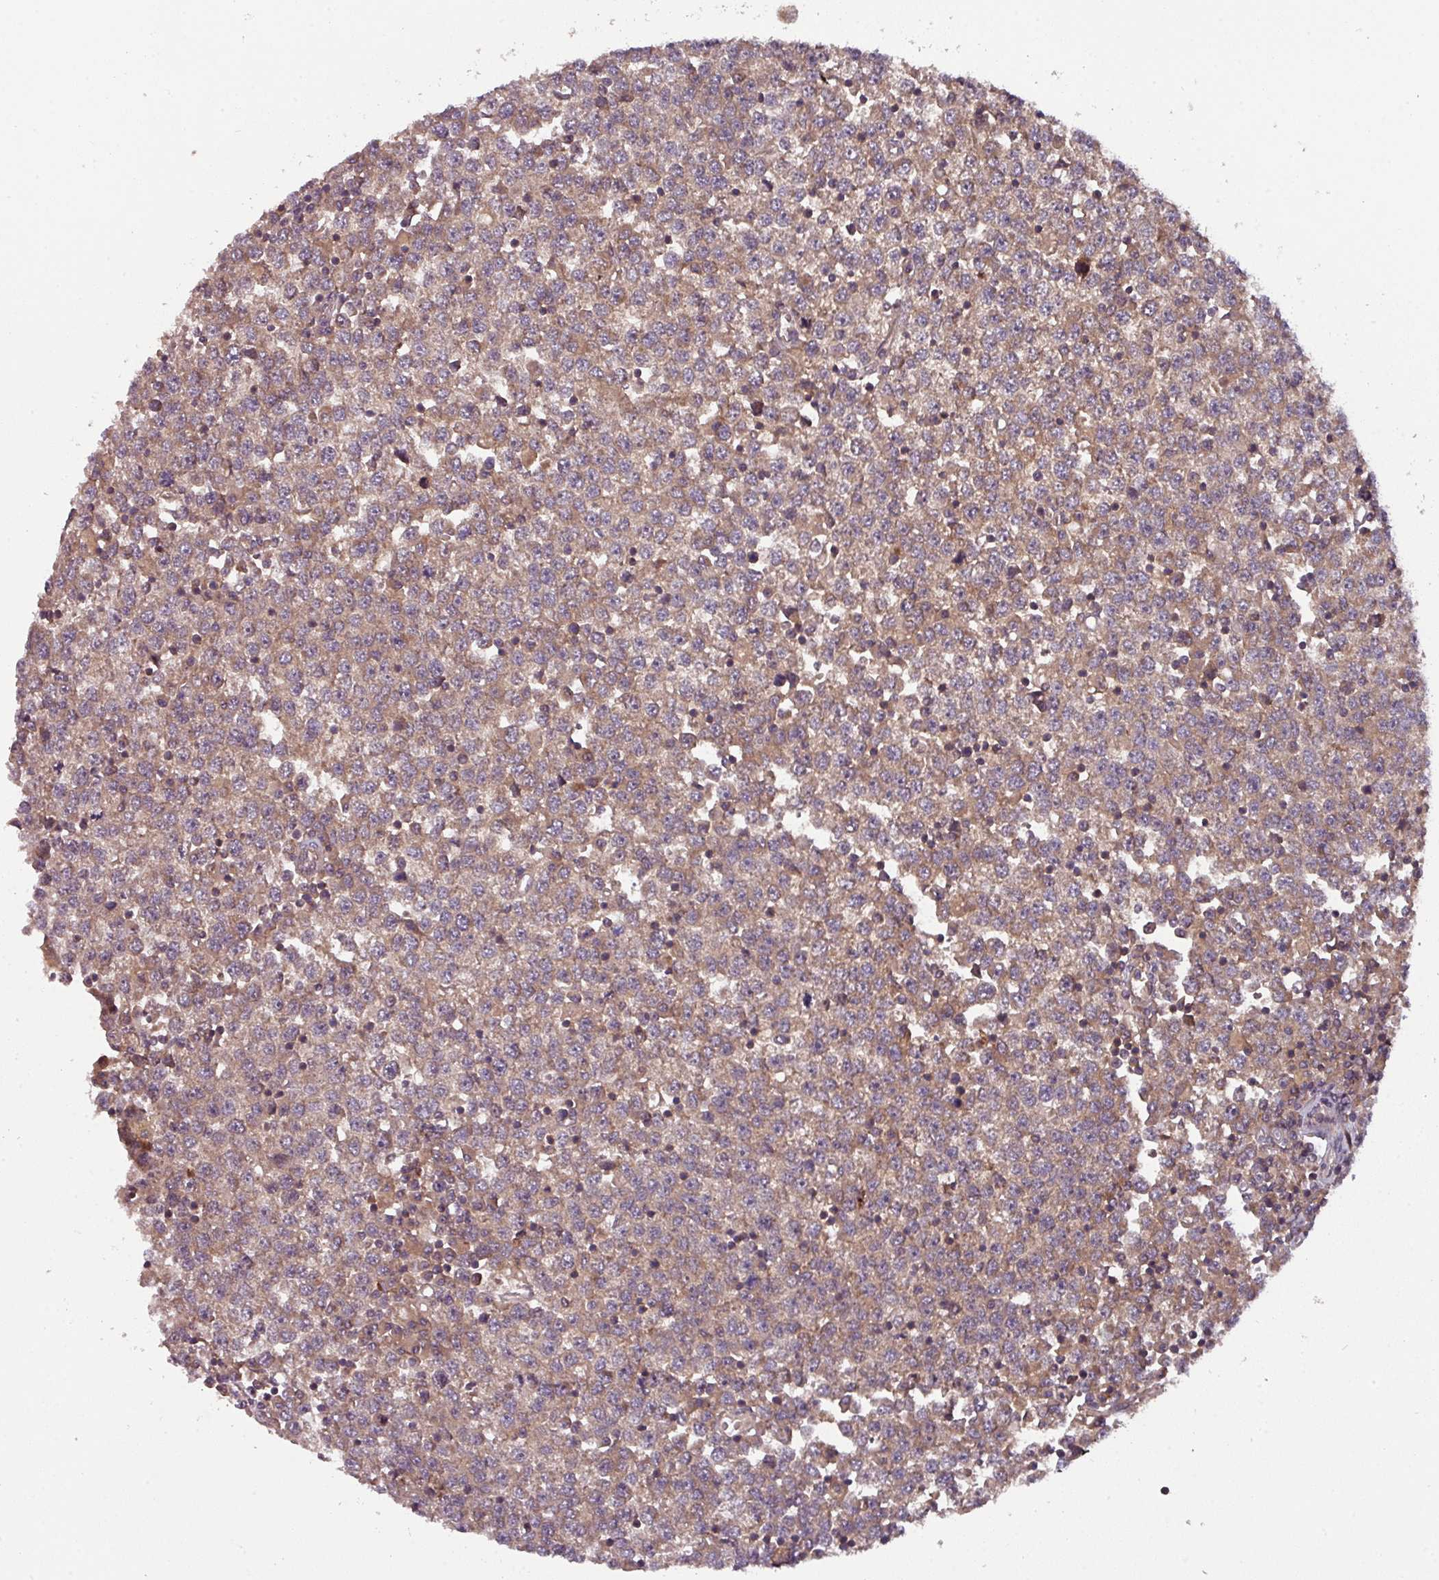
{"staining": {"intensity": "moderate", "quantity": ">75%", "location": "cytoplasmic/membranous"}, "tissue": "testis cancer", "cell_type": "Tumor cells", "image_type": "cancer", "snomed": [{"axis": "morphology", "description": "Seminoma, NOS"}, {"axis": "topography", "description": "Testis"}], "caption": "Protein expression analysis of human testis seminoma reveals moderate cytoplasmic/membranous positivity in about >75% of tumor cells.", "gene": "GSKIP", "patient": {"sex": "male", "age": 65}}